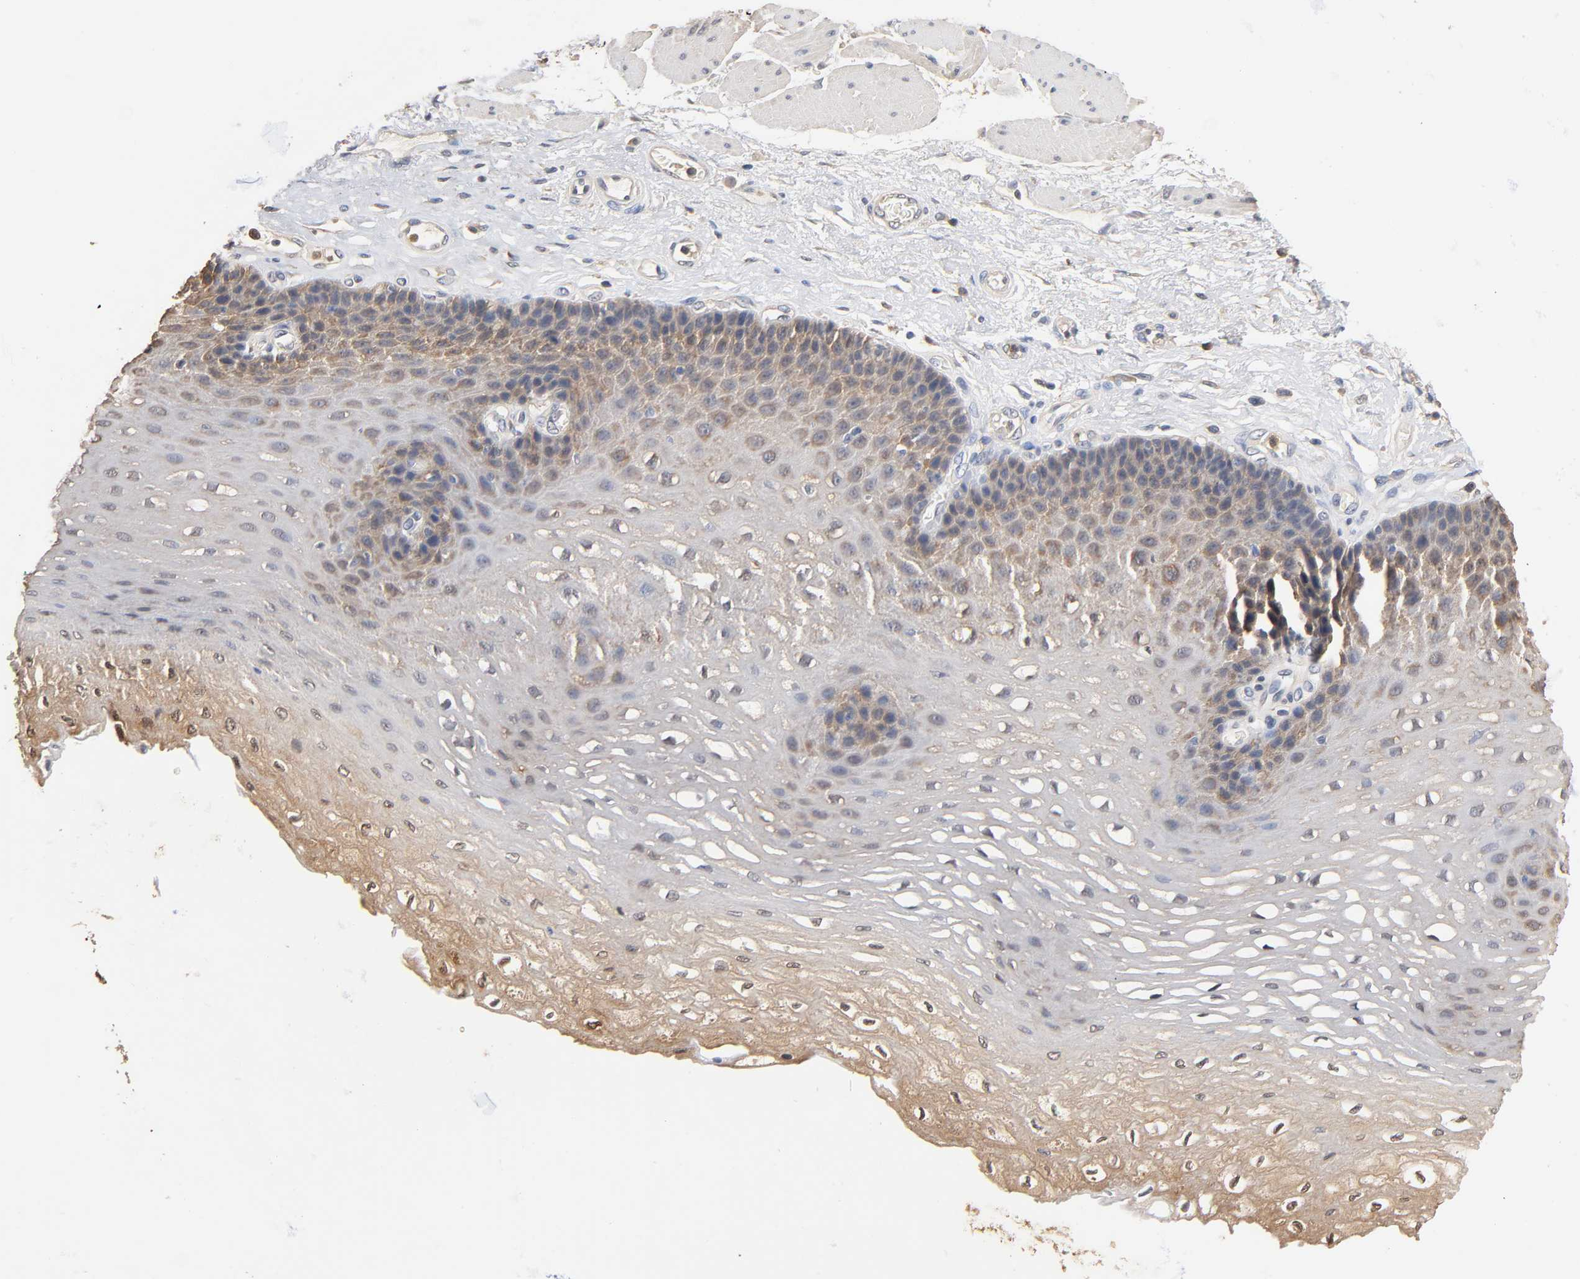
{"staining": {"intensity": "moderate", "quantity": ">75%", "location": "cytoplasmic/membranous"}, "tissue": "esophagus", "cell_type": "Squamous epithelial cells", "image_type": "normal", "snomed": [{"axis": "morphology", "description": "Normal tissue, NOS"}, {"axis": "topography", "description": "Esophagus"}], "caption": "This image demonstrates IHC staining of benign human esophagus, with medium moderate cytoplasmic/membranous expression in about >75% of squamous epithelial cells.", "gene": "ALDOA", "patient": {"sex": "female", "age": 72}}